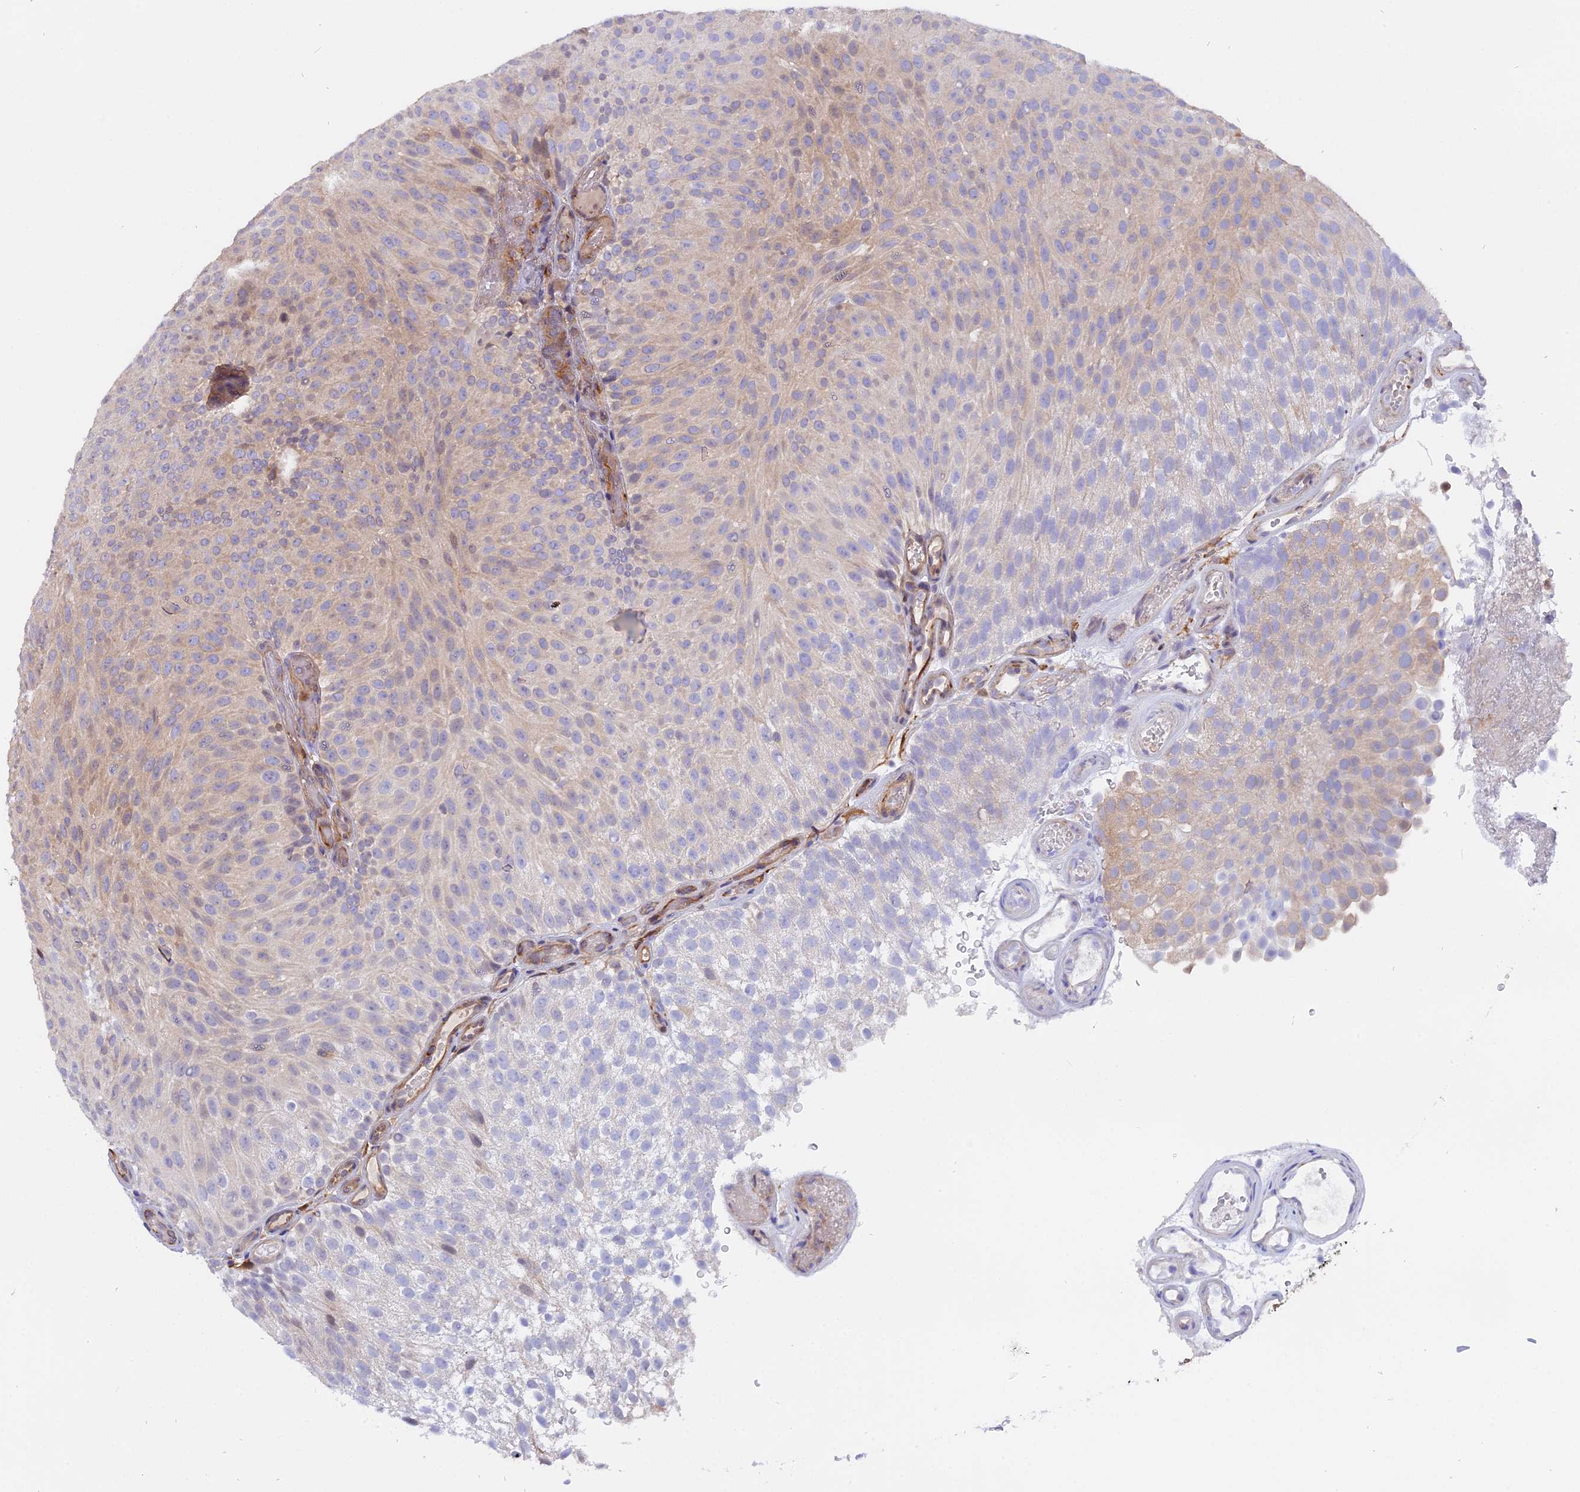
{"staining": {"intensity": "weak", "quantity": "<25%", "location": "cytoplasmic/membranous"}, "tissue": "urothelial cancer", "cell_type": "Tumor cells", "image_type": "cancer", "snomed": [{"axis": "morphology", "description": "Urothelial carcinoma, Low grade"}, {"axis": "topography", "description": "Urinary bladder"}], "caption": "DAB (3,3'-diaminobenzidine) immunohistochemical staining of human urothelial cancer demonstrates no significant staining in tumor cells. (Immunohistochemistry, brightfield microscopy, high magnification).", "gene": "FAM118B", "patient": {"sex": "male", "age": 78}}